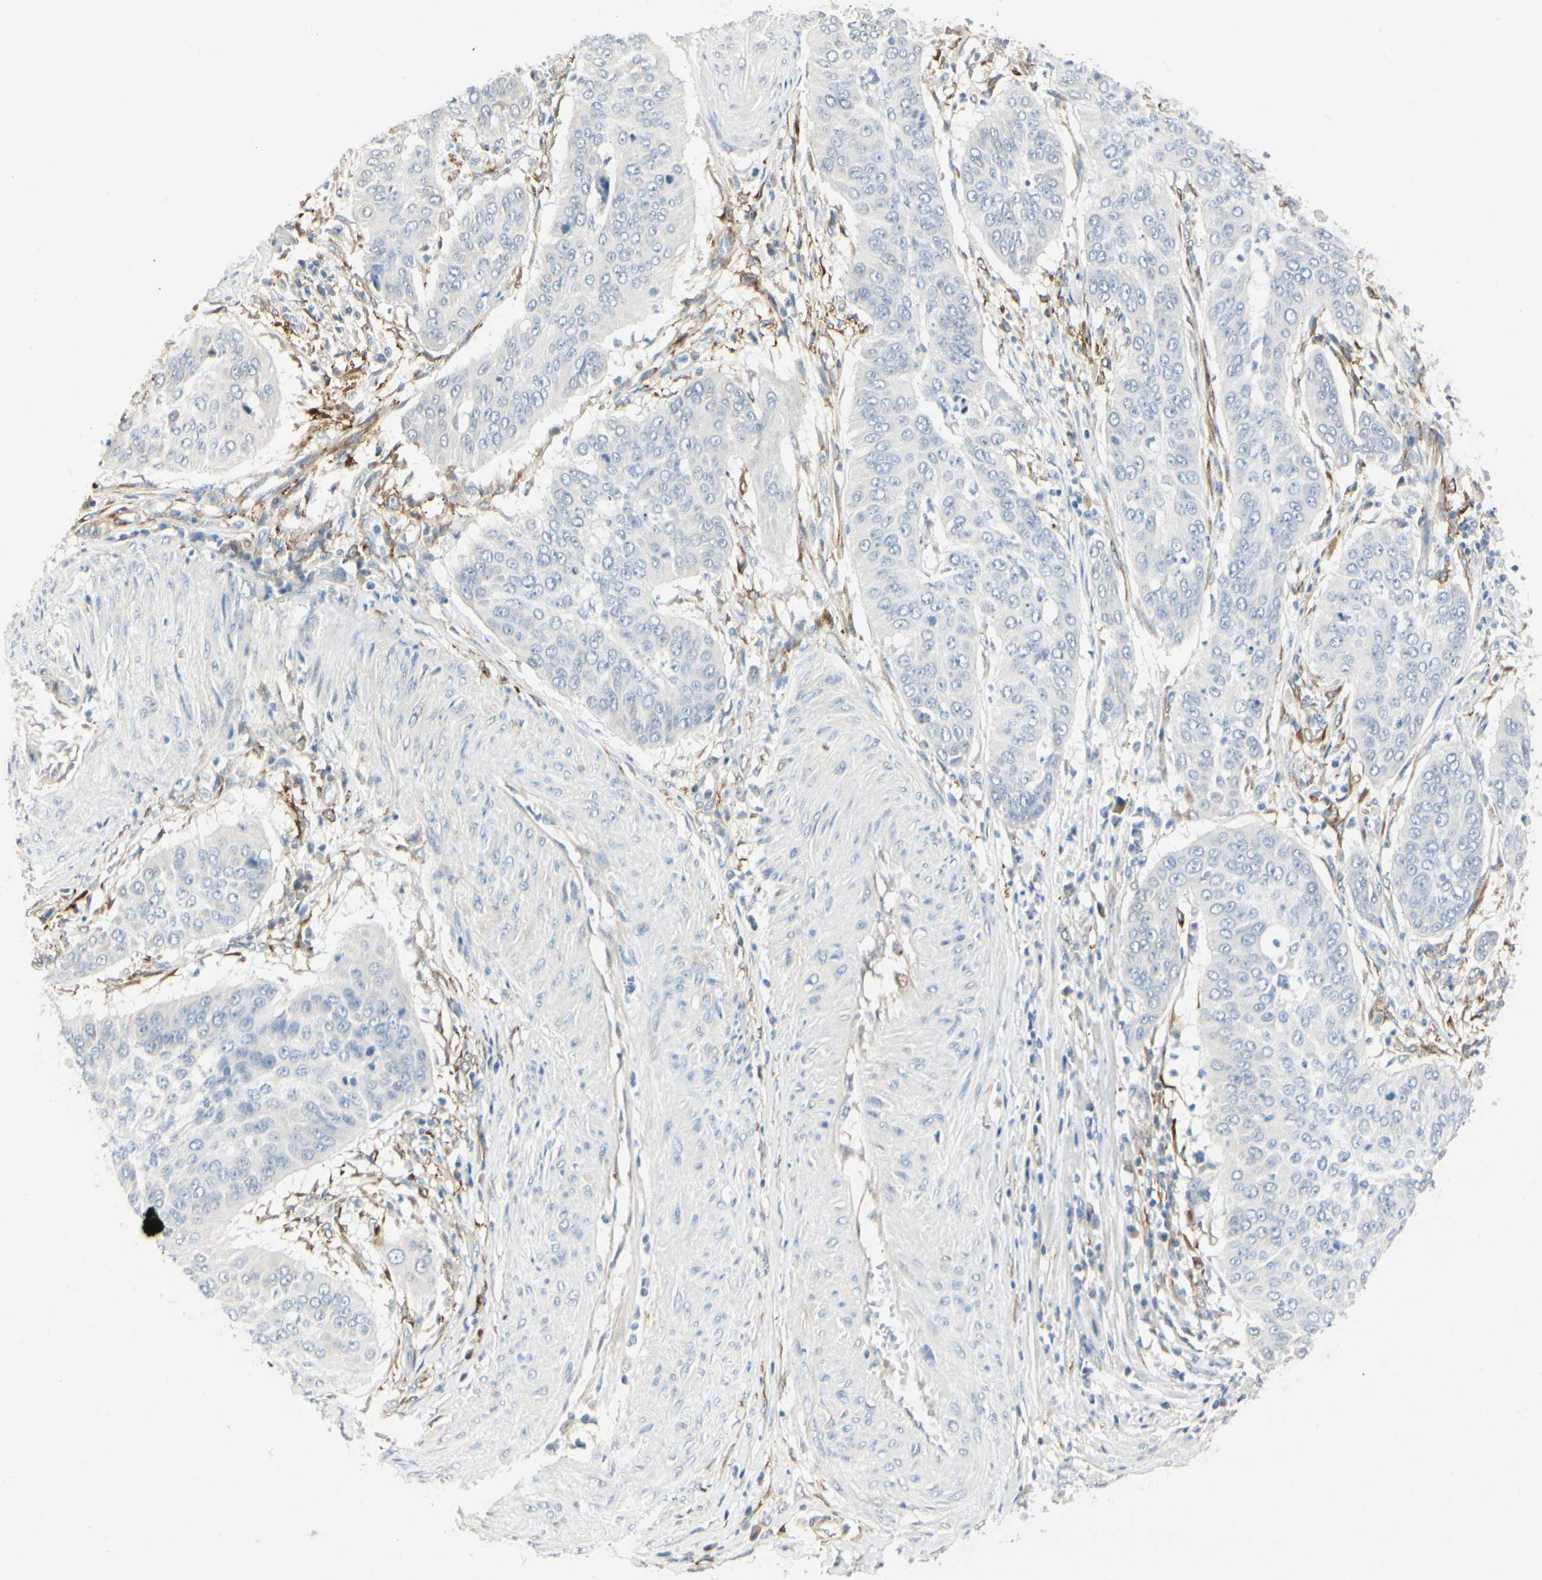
{"staining": {"intensity": "negative", "quantity": "none", "location": "none"}, "tissue": "cervical cancer", "cell_type": "Tumor cells", "image_type": "cancer", "snomed": [{"axis": "morphology", "description": "Normal tissue, NOS"}, {"axis": "morphology", "description": "Squamous cell carcinoma, NOS"}, {"axis": "topography", "description": "Cervix"}], "caption": "Human cervical squamous cell carcinoma stained for a protein using immunohistochemistry demonstrates no expression in tumor cells.", "gene": "AMPH", "patient": {"sex": "female", "age": 39}}